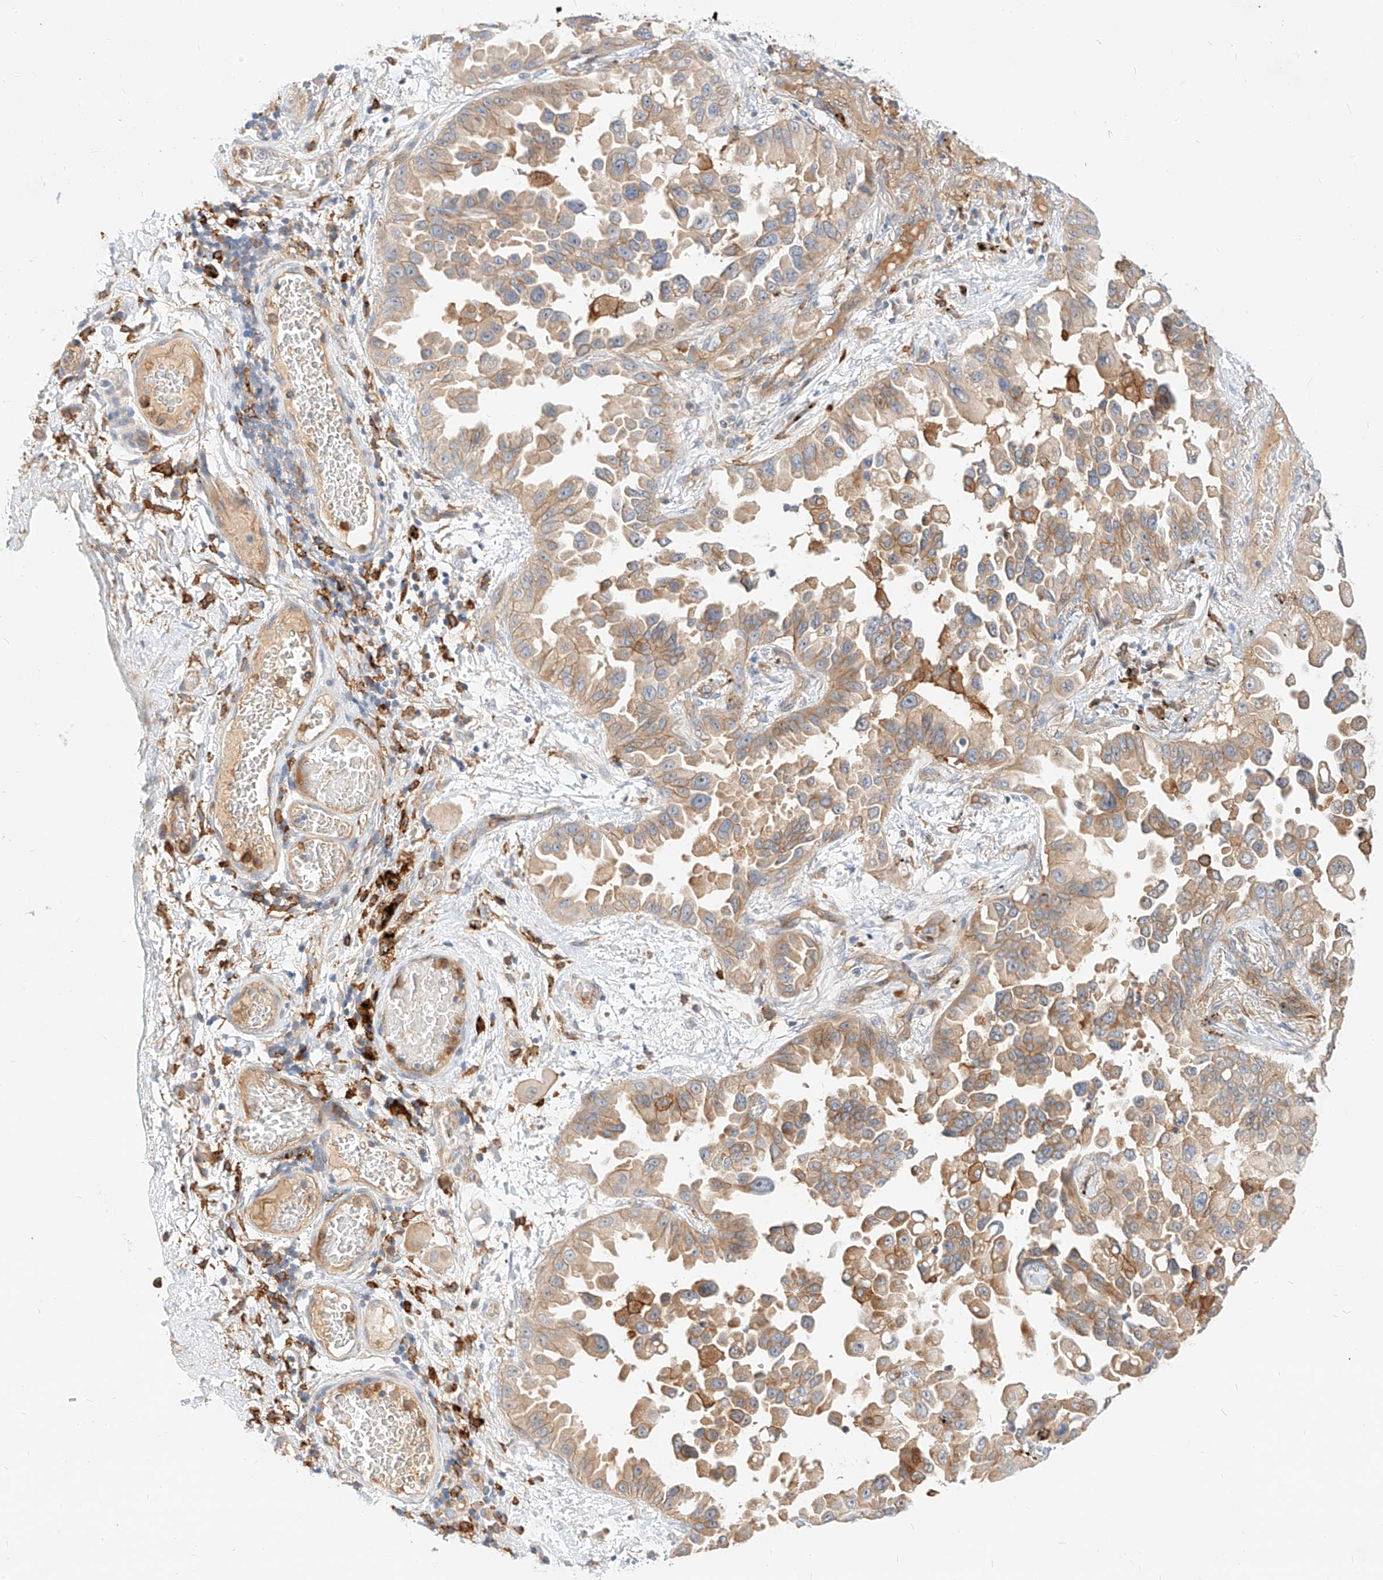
{"staining": {"intensity": "weak", "quantity": "25%-75%", "location": "cytoplasmic/membranous"}, "tissue": "lung cancer", "cell_type": "Tumor cells", "image_type": "cancer", "snomed": [{"axis": "morphology", "description": "Adenocarcinoma, NOS"}, {"axis": "topography", "description": "Lung"}], "caption": "Human lung cancer stained with a protein marker shows weak staining in tumor cells.", "gene": "NFAM1", "patient": {"sex": "female", "age": 67}}